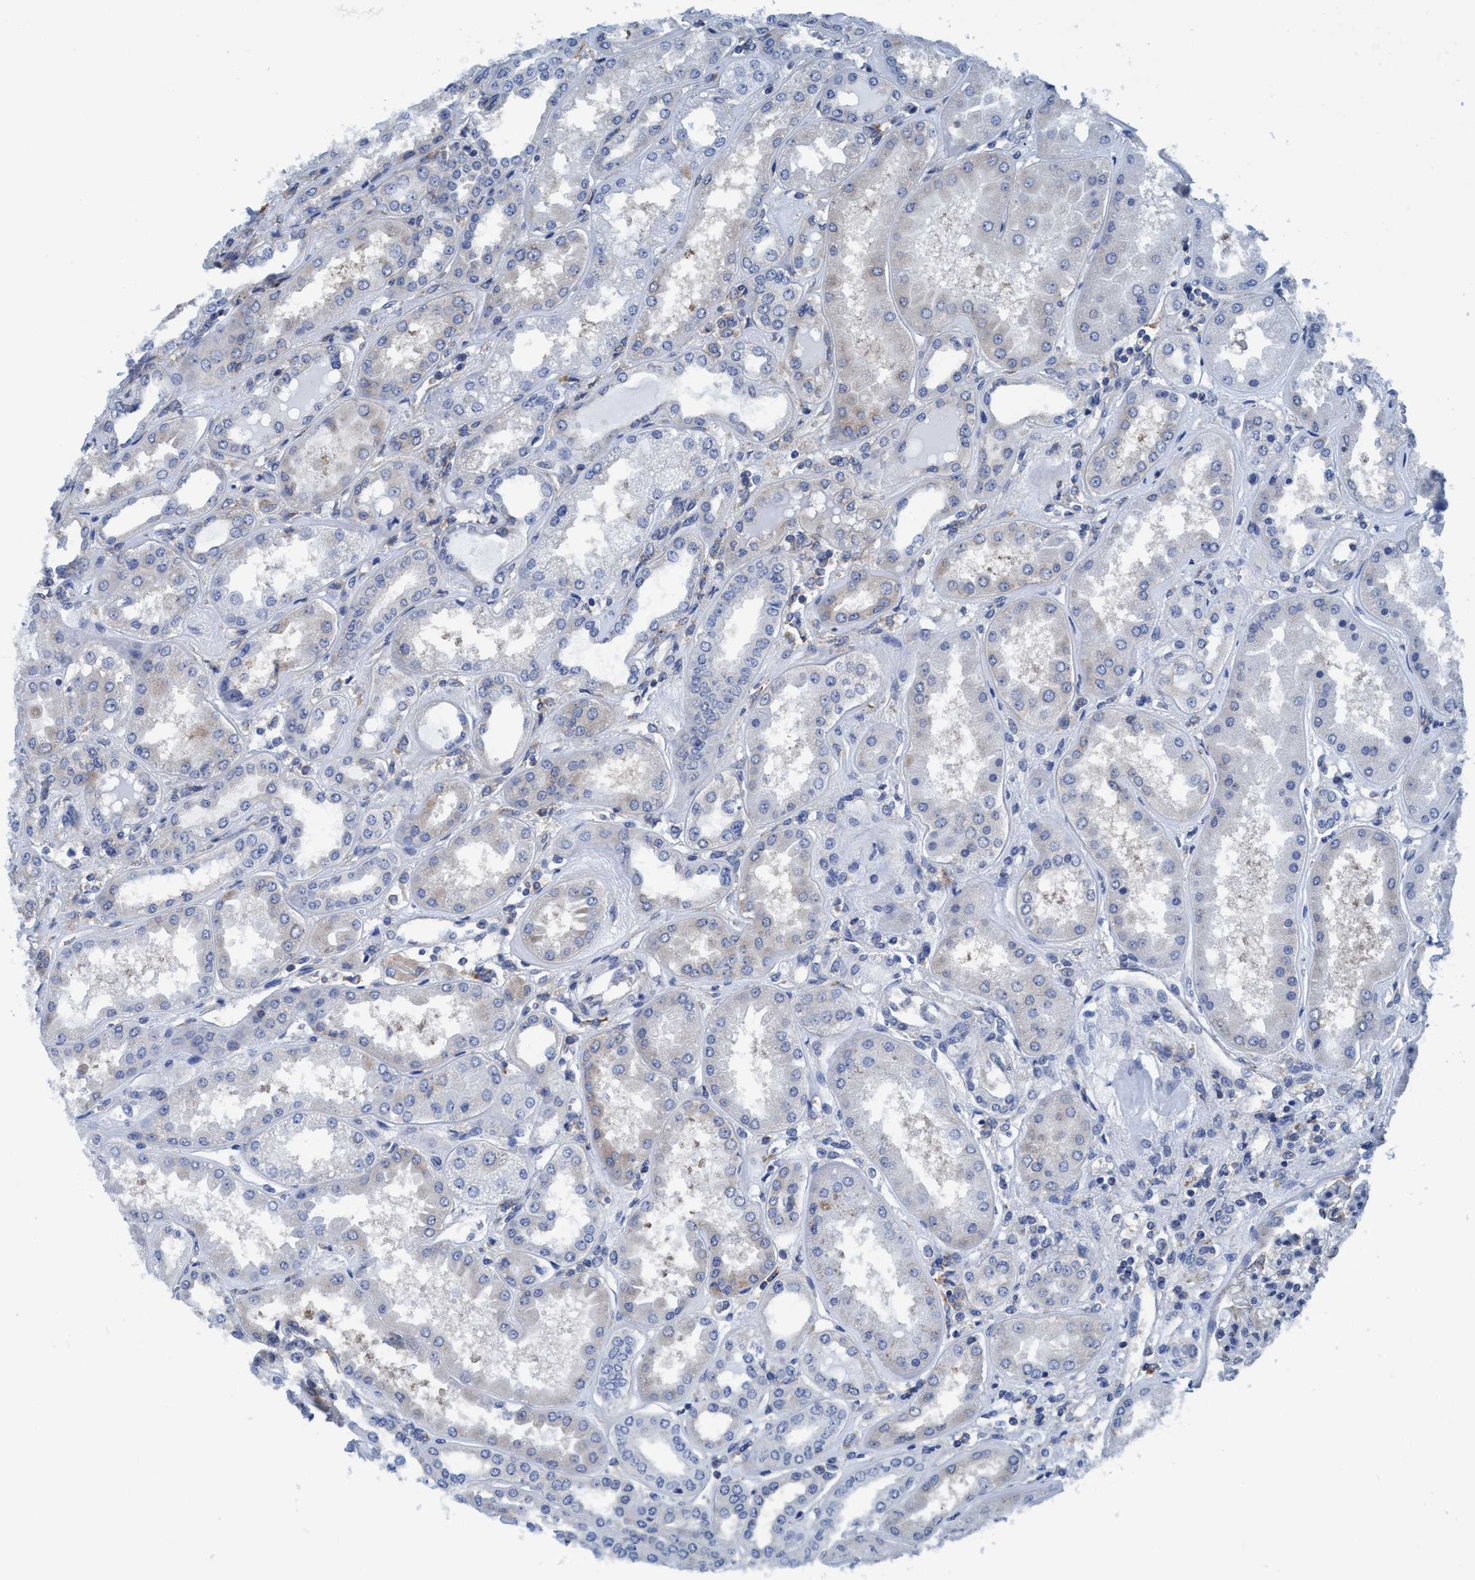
{"staining": {"intensity": "weak", "quantity": "<25%", "location": "cytoplasmic/membranous"}, "tissue": "kidney", "cell_type": "Cells in glomeruli", "image_type": "normal", "snomed": [{"axis": "morphology", "description": "Normal tissue, NOS"}, {"axis": "topography", "description": "Kidney"}], "caption": "IHC histopathology image of normal kidney stained for a protein (brown), which displays no expression in cells in glomeruli.", "gene": "NMT1", "patient": {"sex": "female", "age": 56}}